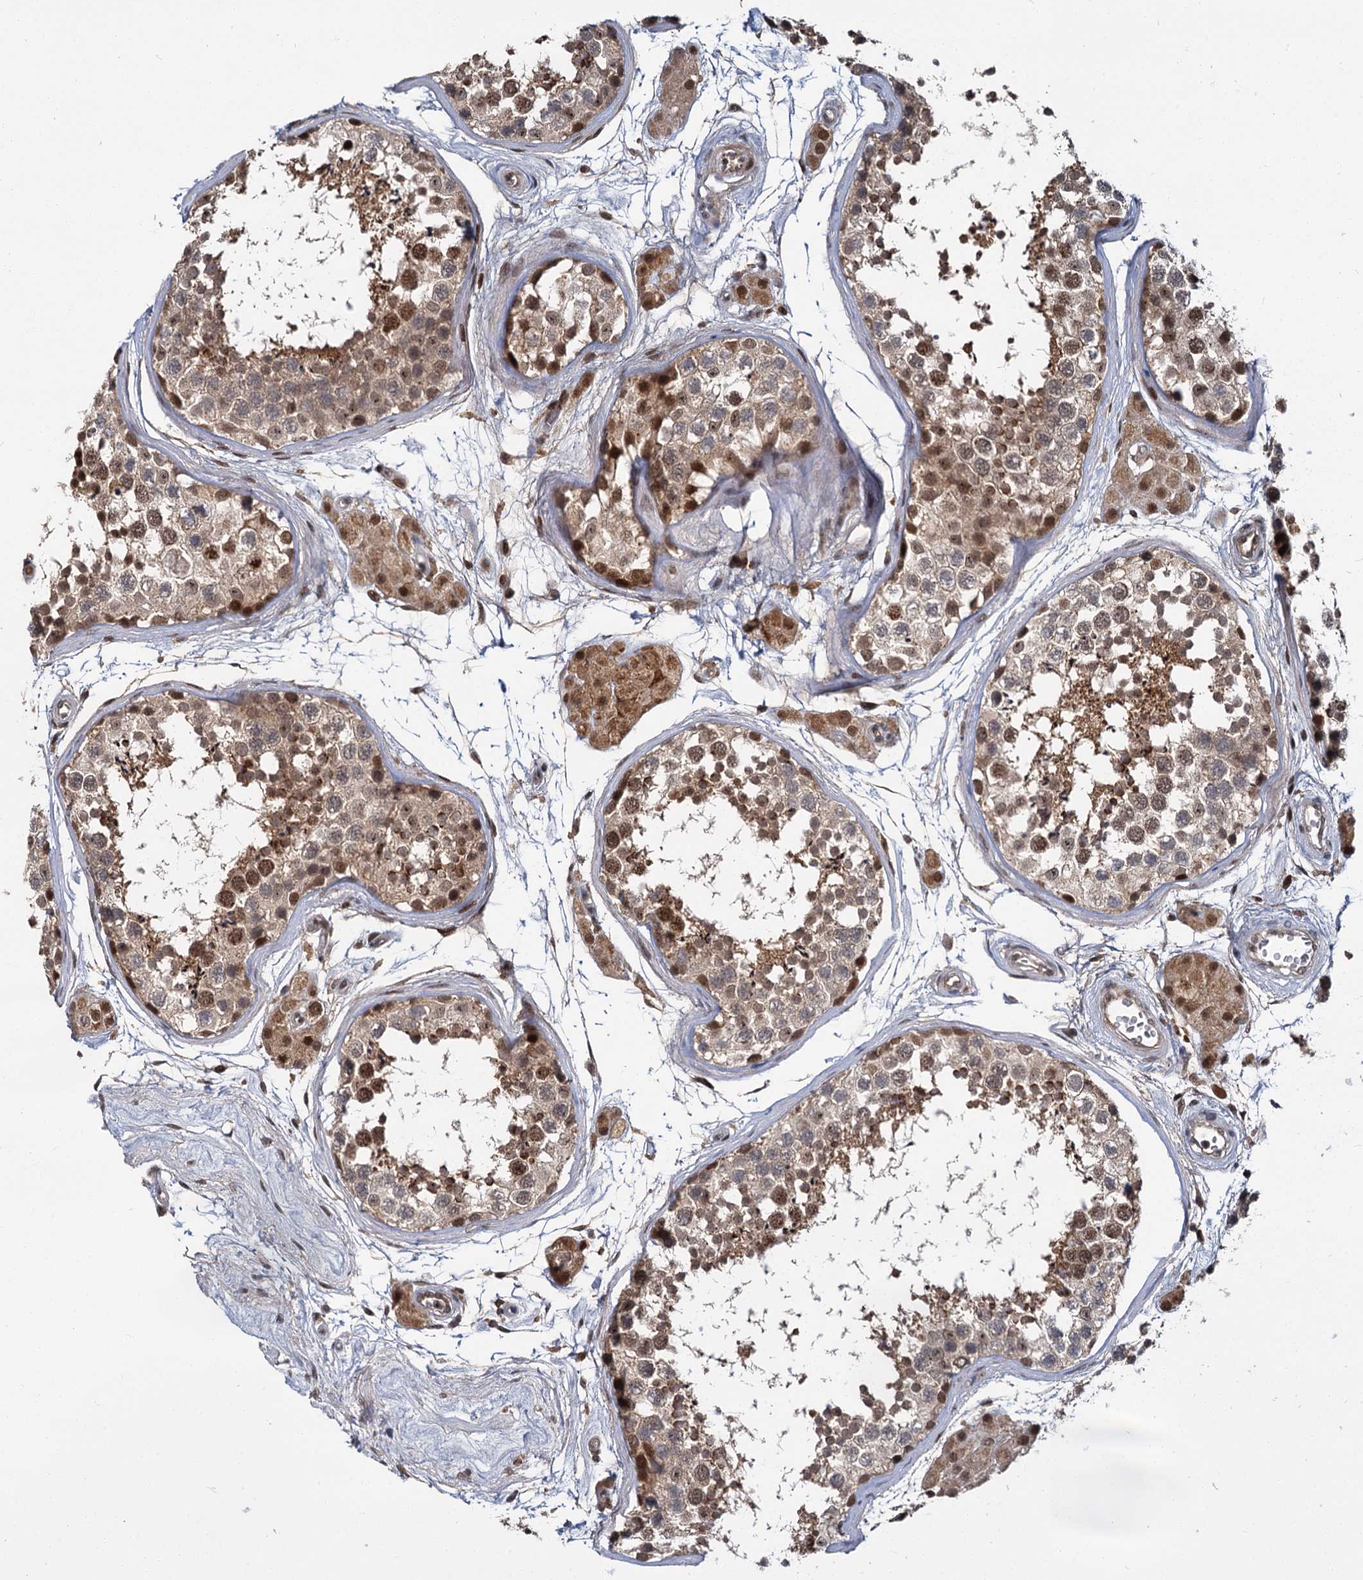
{"staining": {"intensity": "moderate", "quantity": "25%-75%", "location": "cytoplasmic/membranous,nuclear"}, "tissue": "testis", "cell_type": "Cells in seminiferous ducts", "image_type": "normal", "snomed": [{"axis": "morphology", "description": "Normal tissue, NOS"}, {"axis": "topography", "description": "Testis"}], "caption": "Testis stained with a protein marker demonstrates moderate staining in cells in seminiferous ducts.", "gene": "MBD6", "patient": {"sex": "male", "age": 56}}